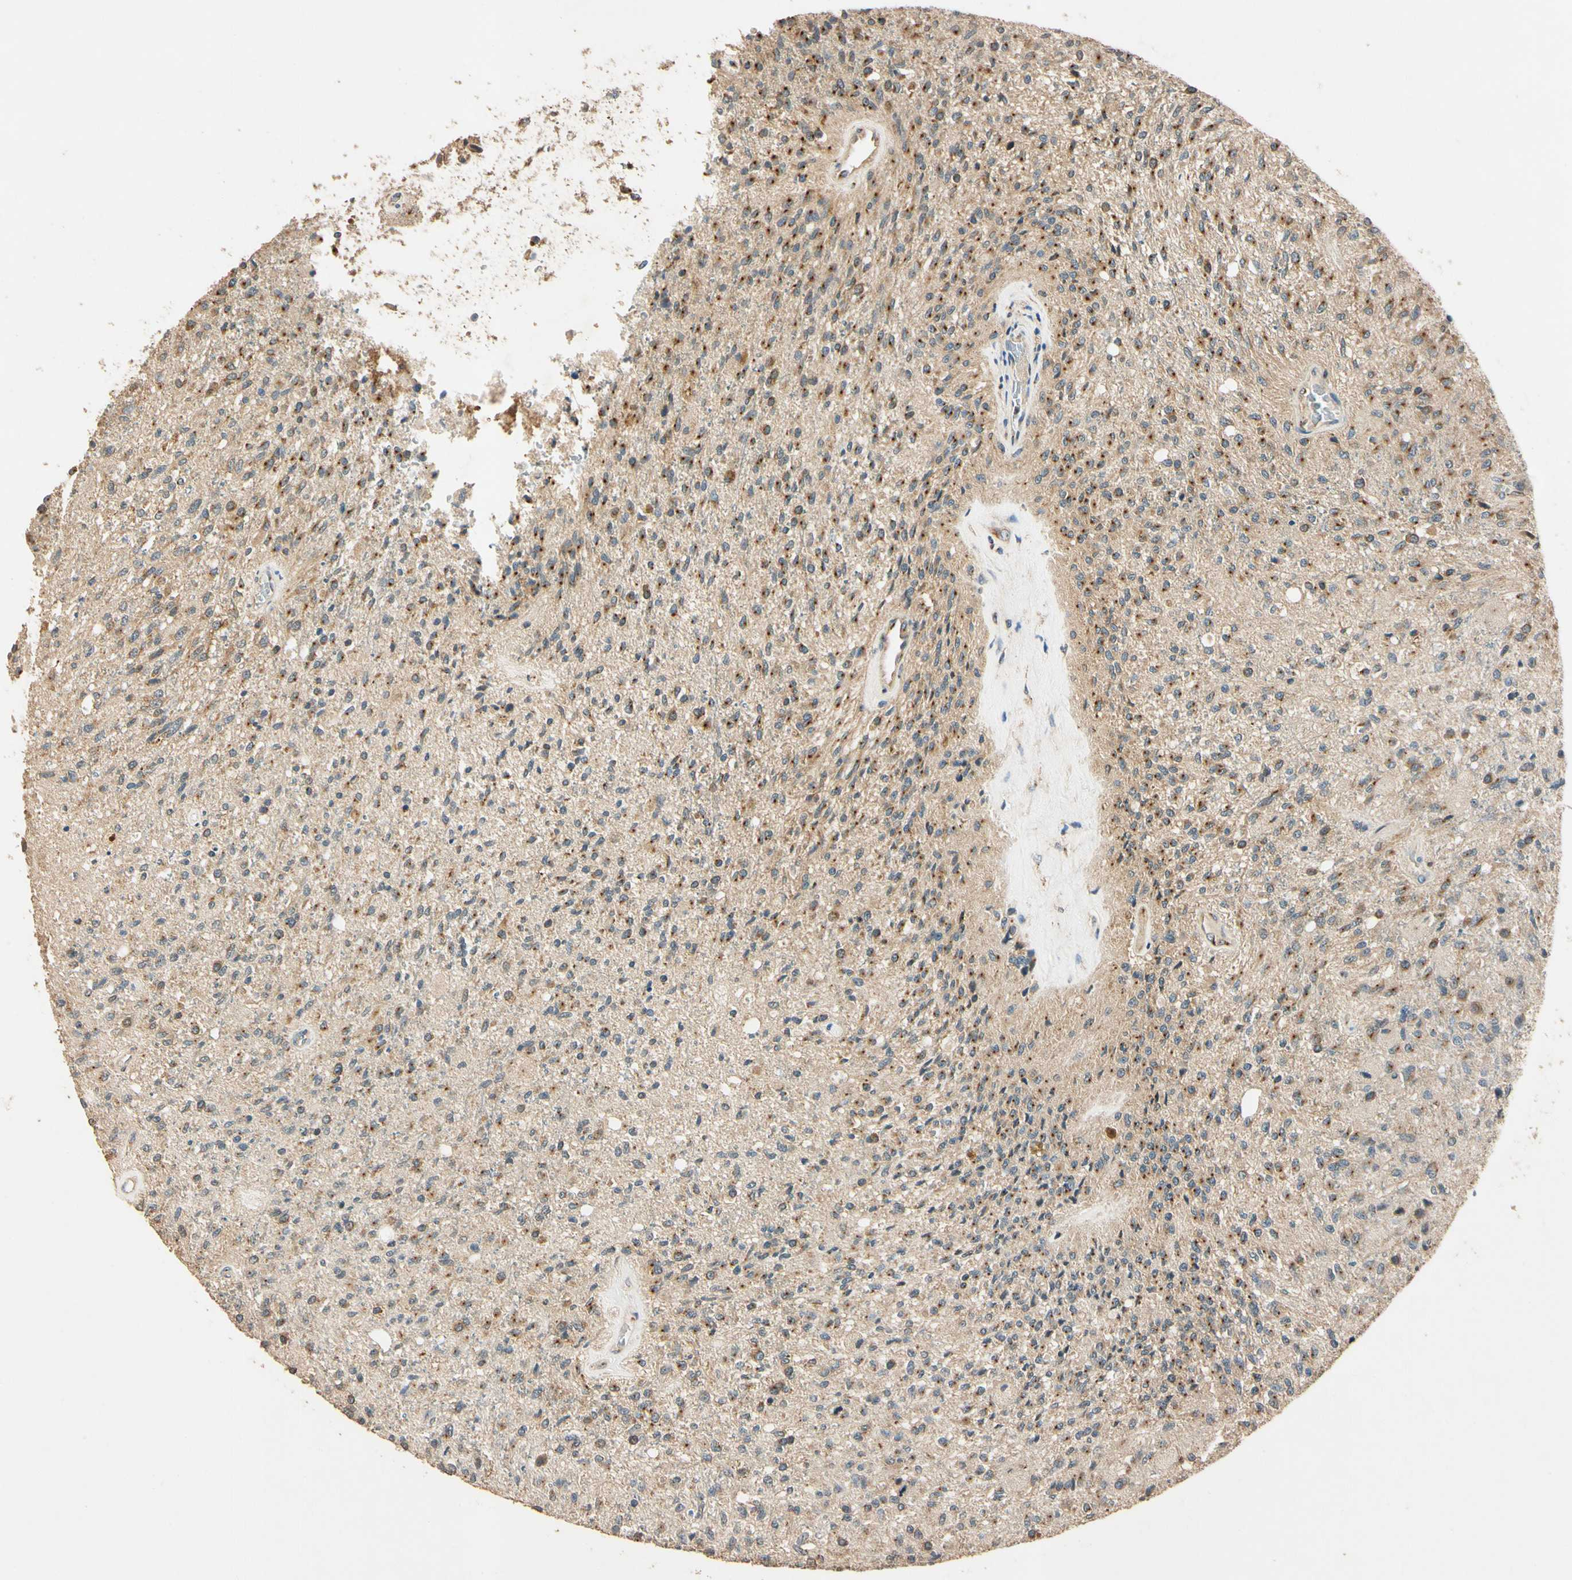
{"staining": {"intensity": "strong", "quantity": "<25%", "location": "cytoplasmic/membranous"}, "tissue": "glioma", "cell_type": "Tumor cells", "image_type": "cancer", "snomed": [{"axis": "morphology", "description": "Normal tissue, NOS"}, {"axis": "morphology", "description": "Glioma, malignant, High grade"}, {"axis": "topography", "description": "Cerebral cortex"}], "caption": "A medium amount of strong cytoplasmic/membranous staining is seen in about <25% of tumor cells in glioma tissue.", "gene": "AKAP9", "patient": {"sex": "male", "age": 77}}